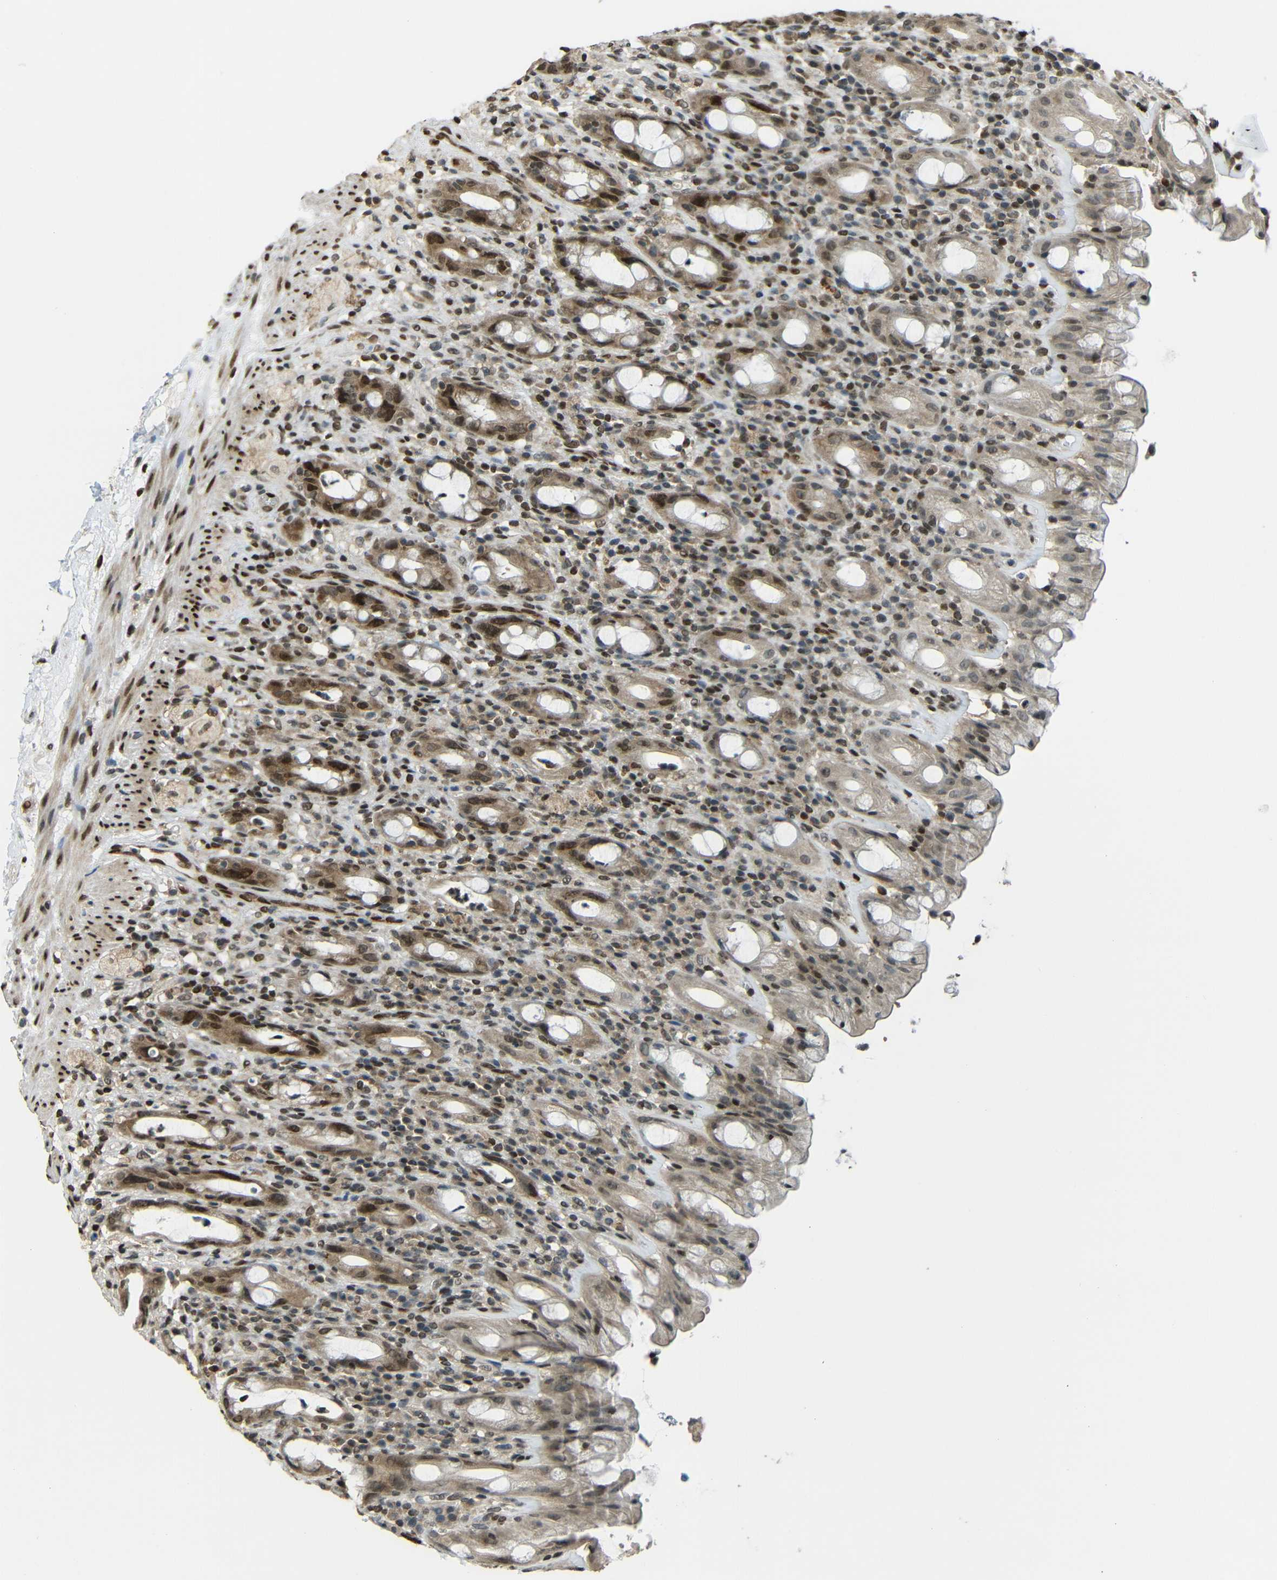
{"staining": {"intensity": "moderate", "quantity": "25%-75%", "location": "cytoplasmic/membranous,nuclear"}, "tissue": "rectum", "cell_type": "Glandular cells", "image_type": "normal", "snomed": [{"axis": "morphology", "description": "Normal tissue, NOS"}, {"axis": "topography", "description": "Rectum"}], "caption": "Protein expression analysis of unremarkable rectum demonstrates moderate cytoplasmic/membranous,nuclear expression in approximately 25%-75% of glandular cells.", "gene": "PSIP1", "patient": {"sex": "male", "age": 44}}